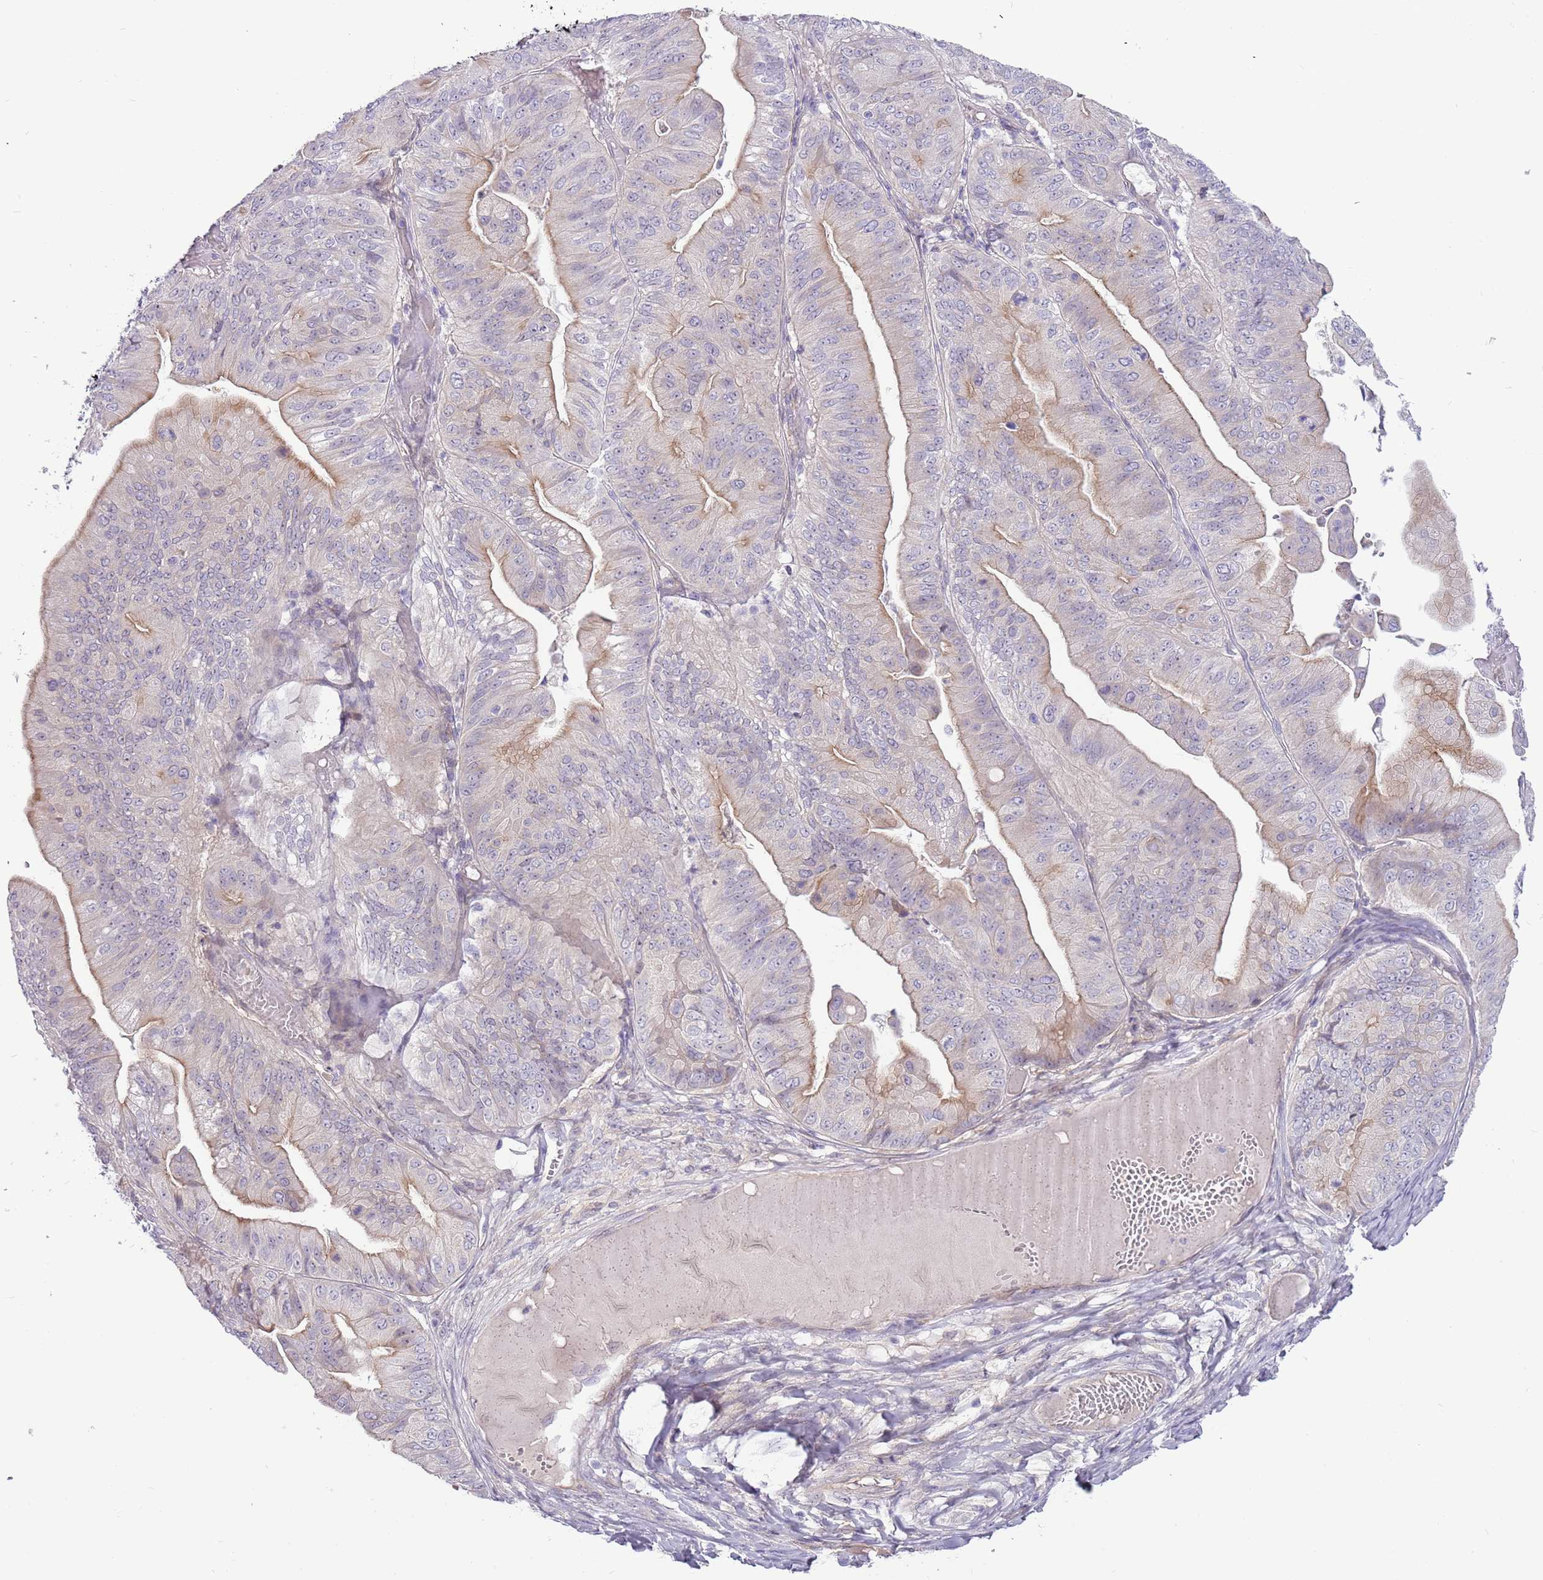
{"staining": {"intensity": "weak", "quantity": "<25%", "location": "cytoplasmic/membranous"}, "tissue": "ovarian cancer", "cell_type": "Tumor cells", "image_type": "cancer", "snomed": [{"axis": "morphology", "description": "Cystadenocarcinoma, mucinous, NOS"}, {"axis": "topography", "description": "Ovary"}], "caption": "DAB immunohistochemical staining of human ovarian mucinous cystadenocarcinoma reveals no significant positivity in tumor cells.", "gene": "MRO", "patient": {"sex": "female", "age": 61}}